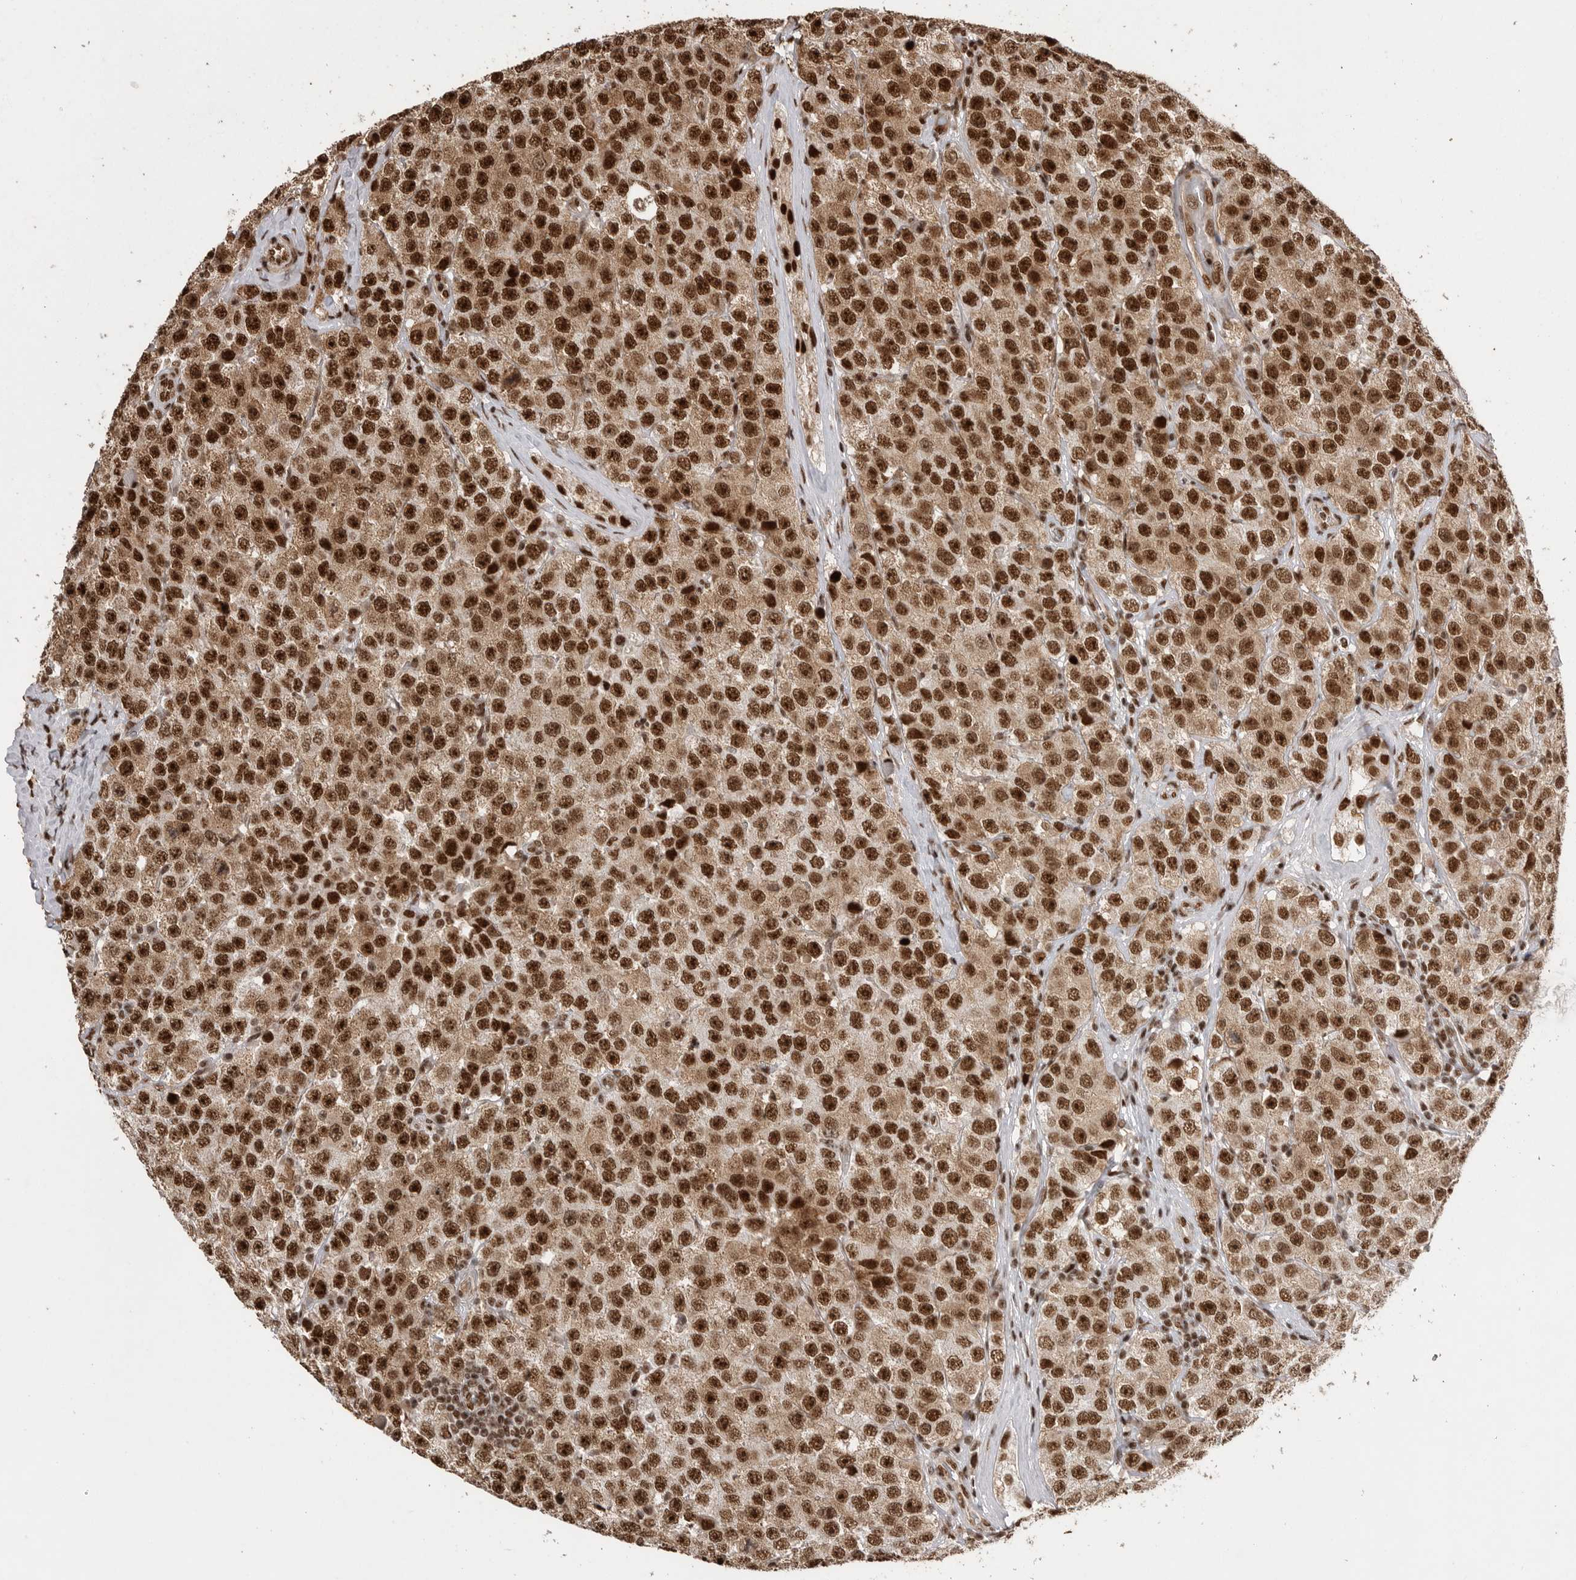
{"staining": {"intensity": "strong", "quantity": ">75%", "location": "nuclear"}, "tissue": "testis cancer", "cell_type": "Tumor cells", "image_type": "cancer", "snomed": [{"axis": "morphology", "description": "Seminoma, NOS"}, {"axis": "morphology", "description": "Carcinoma, Embryonal, NOS"}, {"axis": "topography", "description": "Testis"}], "caption": "Testis seminoma stained with DAB immunohistochemistry exhibits high levels of strong nuclear staining in approximately >75% of tumor cells.", "gene": "PPP1R8", "patient": {"sex": "male", "age": 28}}